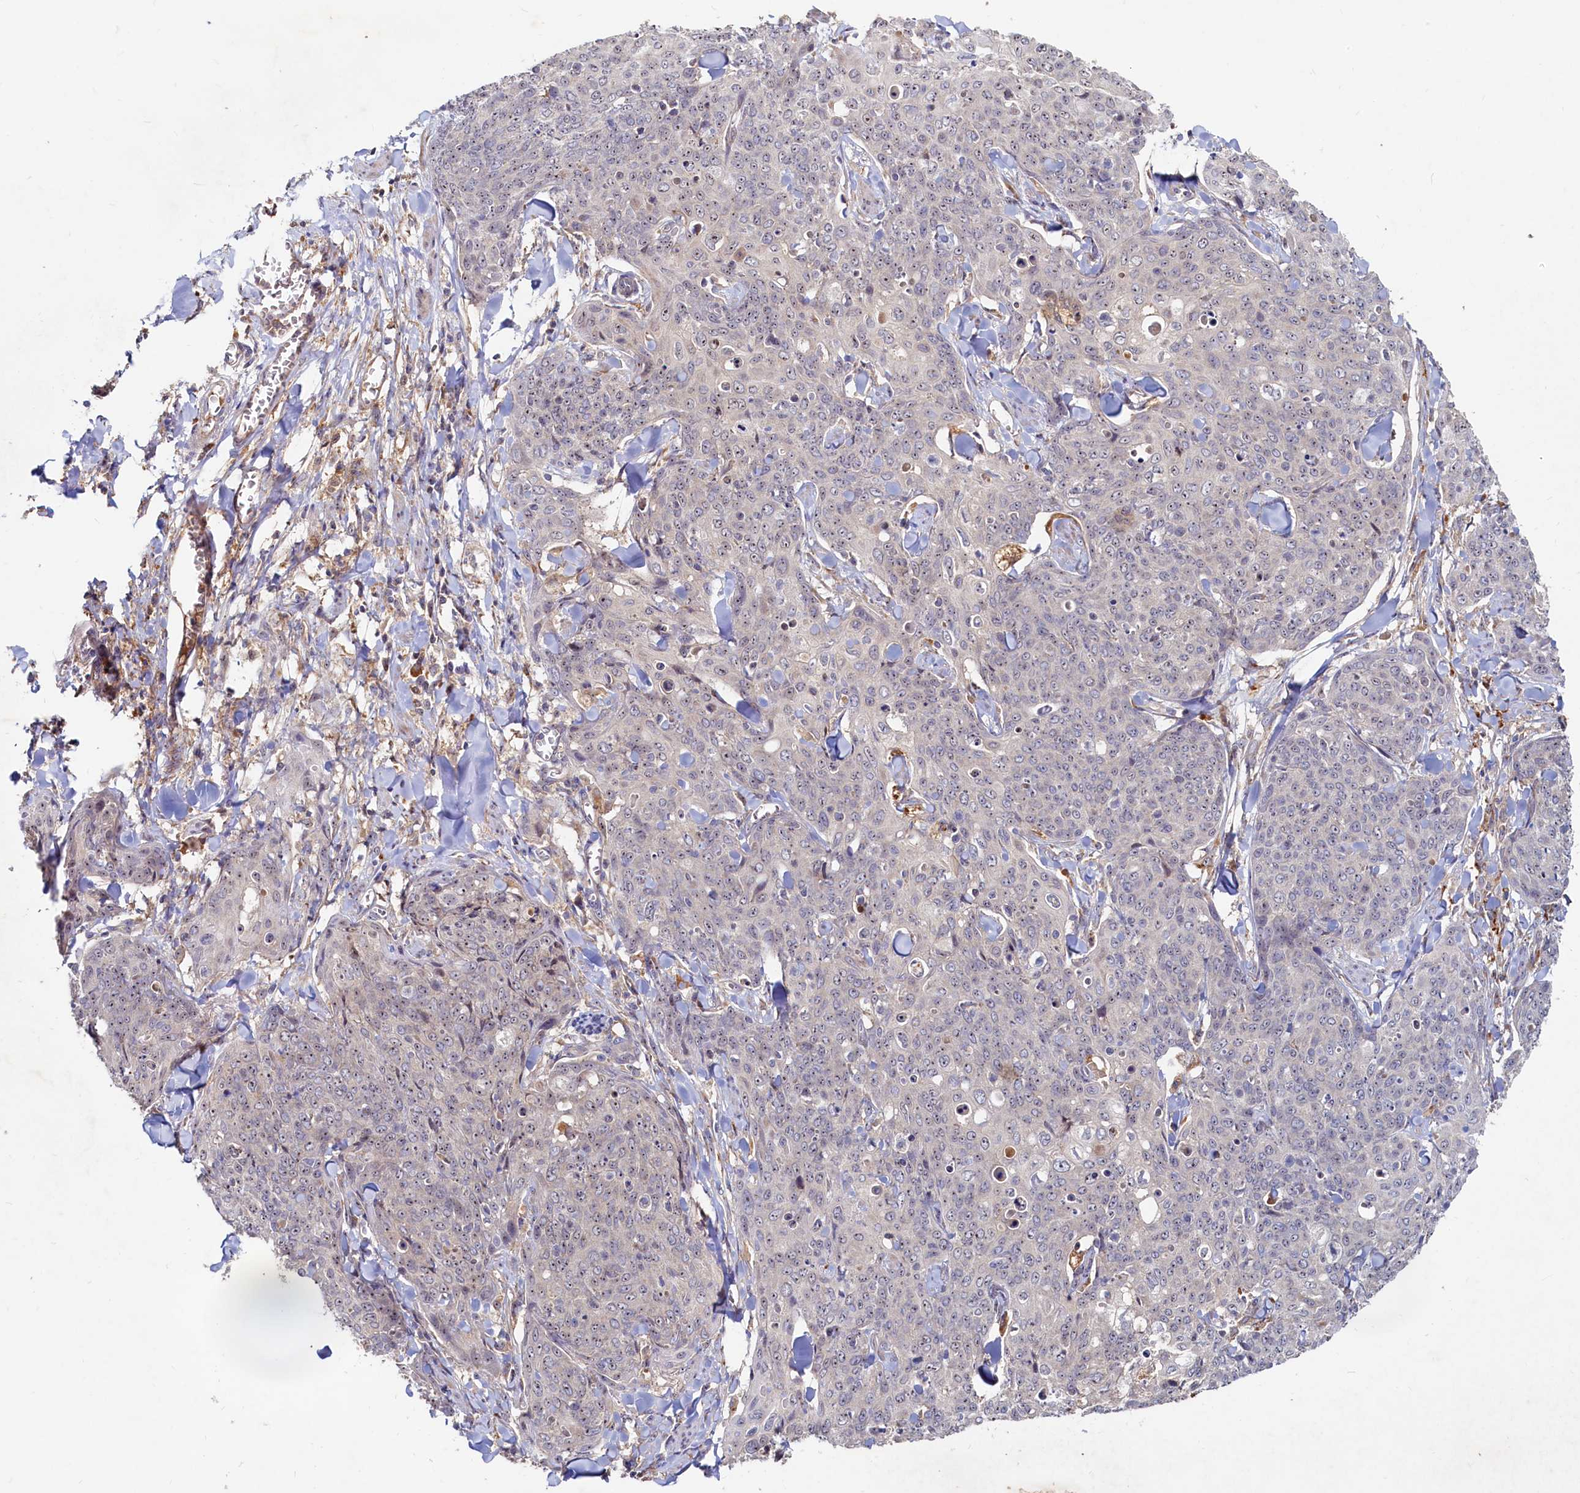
{"staining": {"intensity": "weak", "quantity": "<25%", "location": "nuclear"}, "tissue": "skin cancer", "cell_type": "Tumor cells", "image_type": "cancer", "snomed": [{"axis": "morphology", "description": "Squamous cell carcinoma, NOS"}, {"axis": "topography", "description": "Skin"}, {"axis": "topography", "description": "Vulva"}], "caption": "The immunohistochemistry image has no significant expression in tumor cells of skin cancer (squamous cell carcinoma) tissue.", "gene": "RGS7BP", "patient": {"sex": "female", "age": 85}}